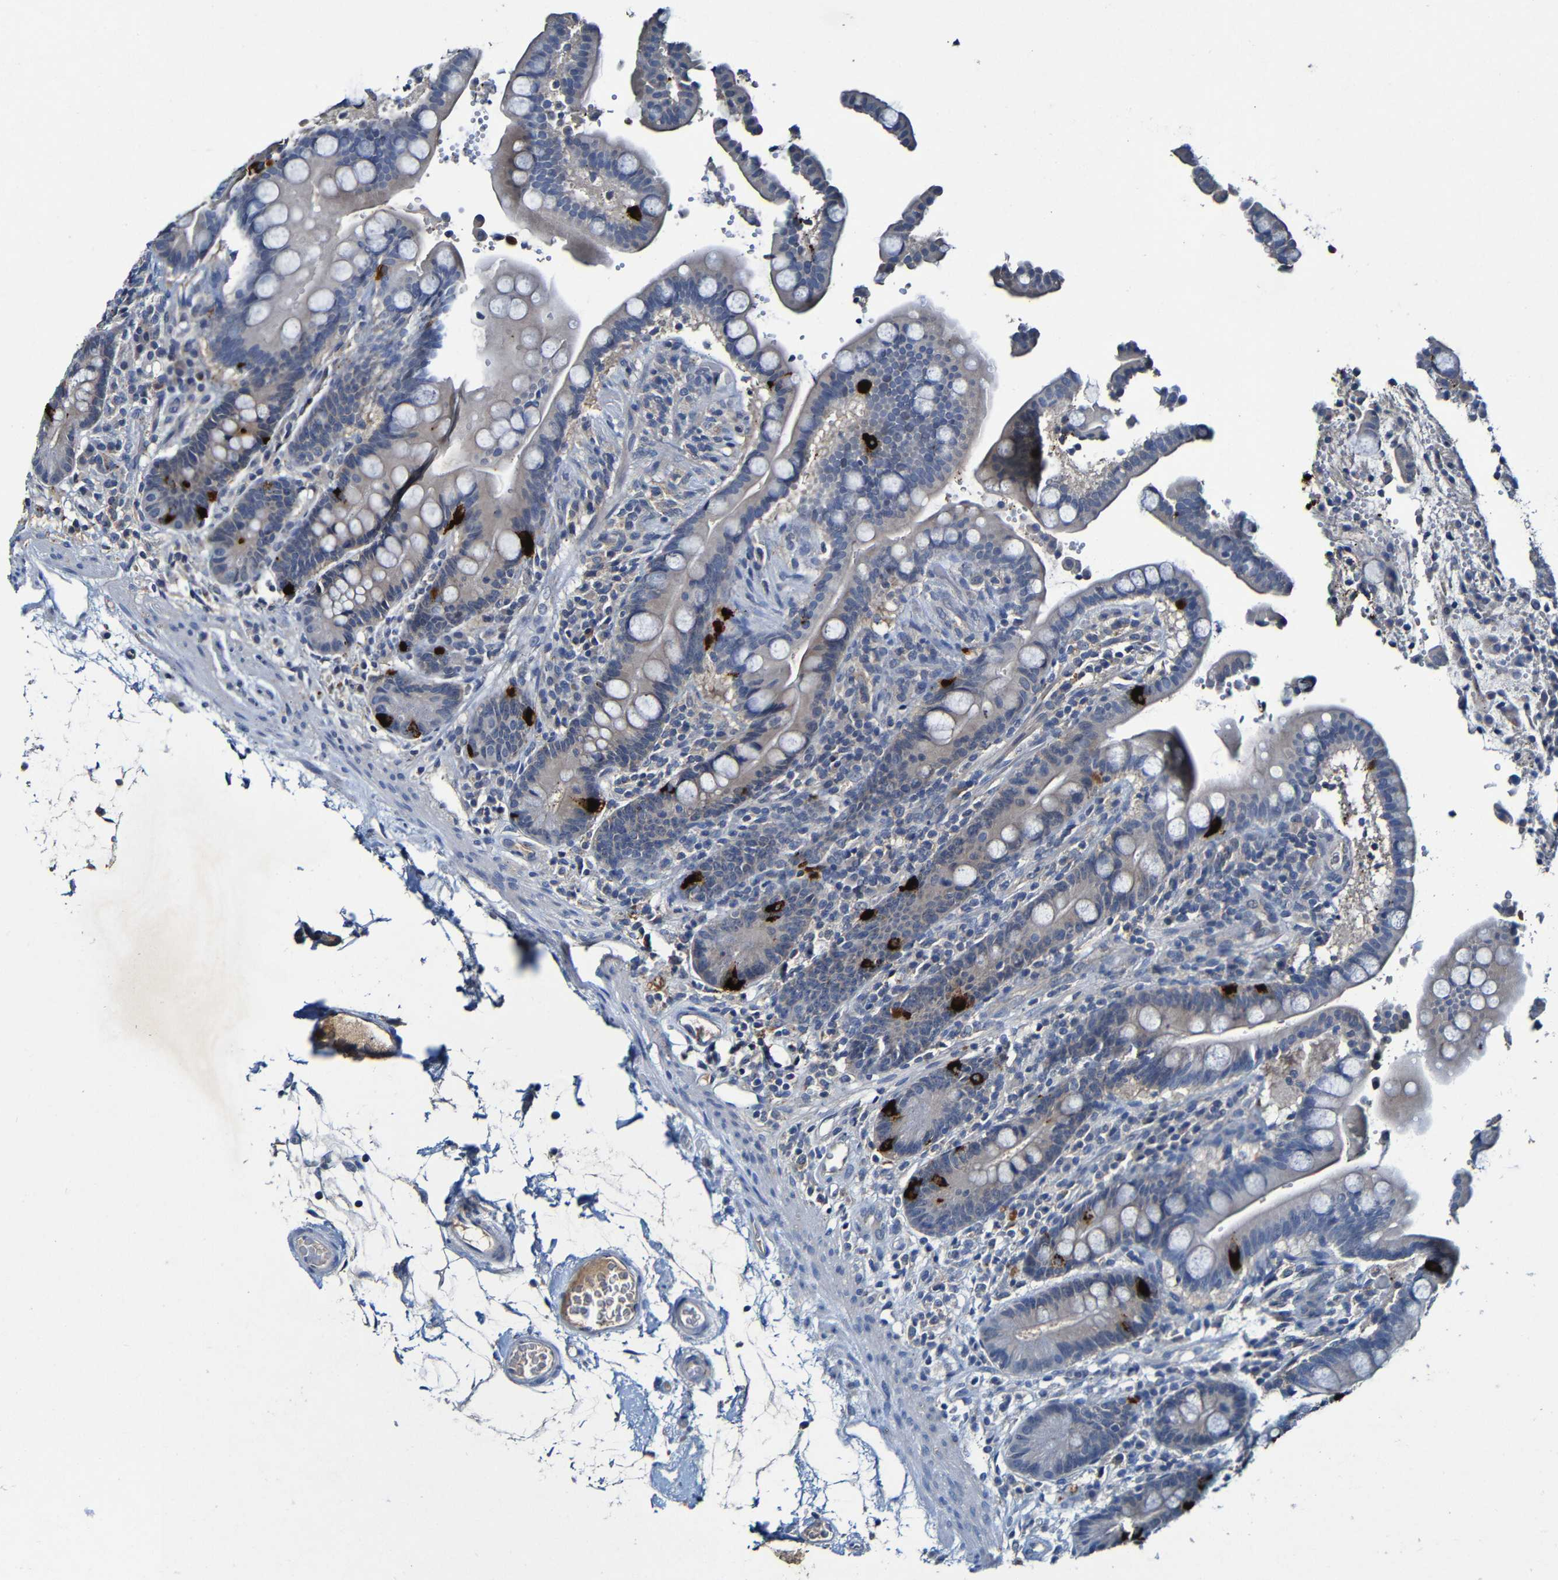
{"staining": {"intensity": "negative", "quantity": "none", "location": "none"}, "tissue": "colon", "cell_type": "Endothelial cells", "image_type": "normal", "snomed": [{"axis": "morphology", "description": "Normal tissue, NOS"}, {"axis": "topography", "description": "Colon"}], "caption": "This is a image of immunohistochemistry (IHC) staining of unremarkable colon, which shows no expression in endothelial cells. The staining is performed using DAB (3,3'-diaminobenzidine) brown chromogen with nuclei counter-stained in using hematoxylin.", "gene": "LRRC70", "patient": {"sex": "male", "age": 73}}